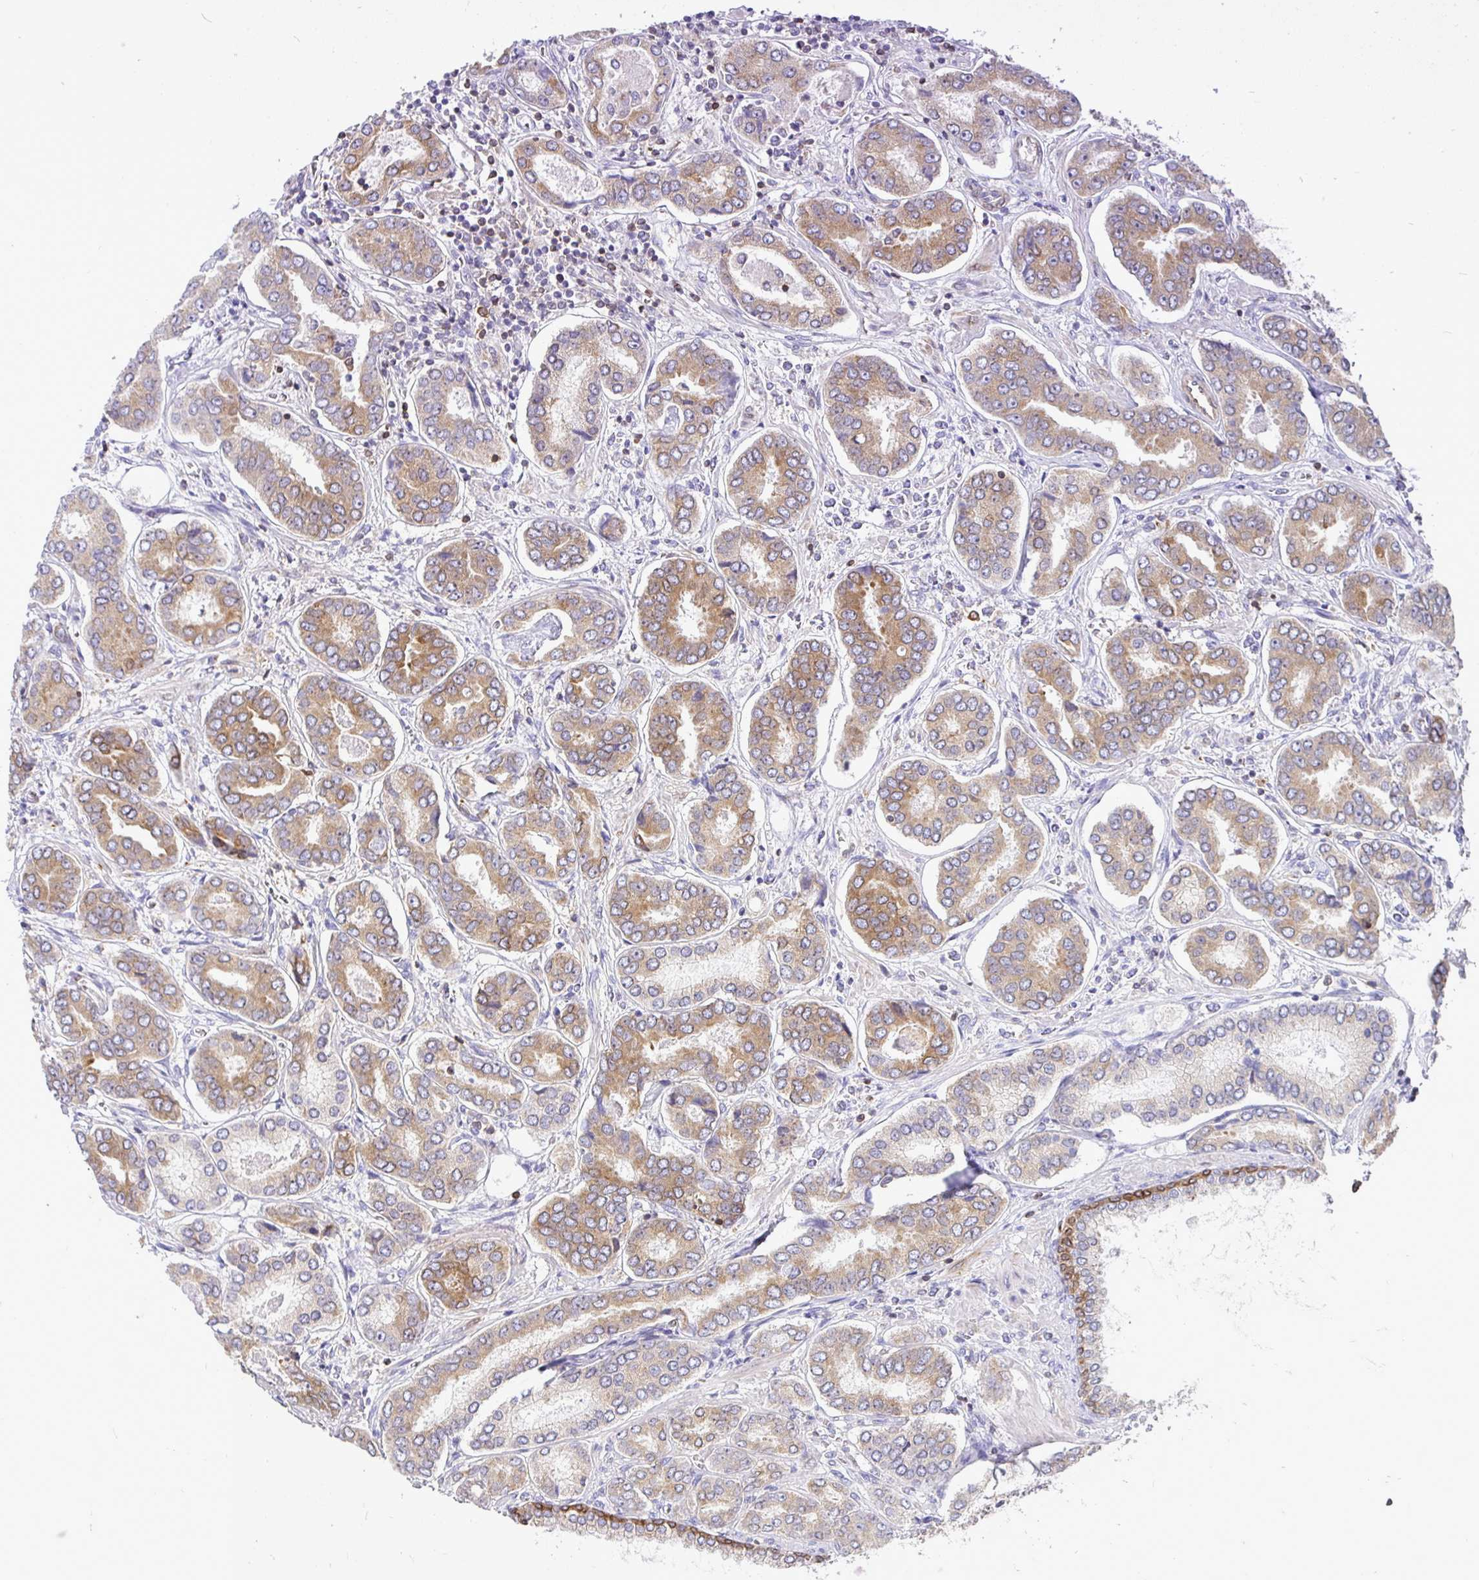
{"staining": {"intensity": "moderate", "quantity": ">75%", "location": "cytoplasmic/membranous"}, "tissue": "prostate cancer", "cell_type": "Tumor cells", "image_type": "cancer", "snomed": [{"axis": "morphology", "description": "Adenocarcinoma, High grade"}, {"axis": "topography", "description": "Prostate"}], "caption": "IHC (DAB) staining of human prostate cancer demonstrates moderate cytoplasmic/membranous protein staining in about >75% of tumor cells.", "gene": "TP53I11", "patient": {"sex": "male", "age": 72}}